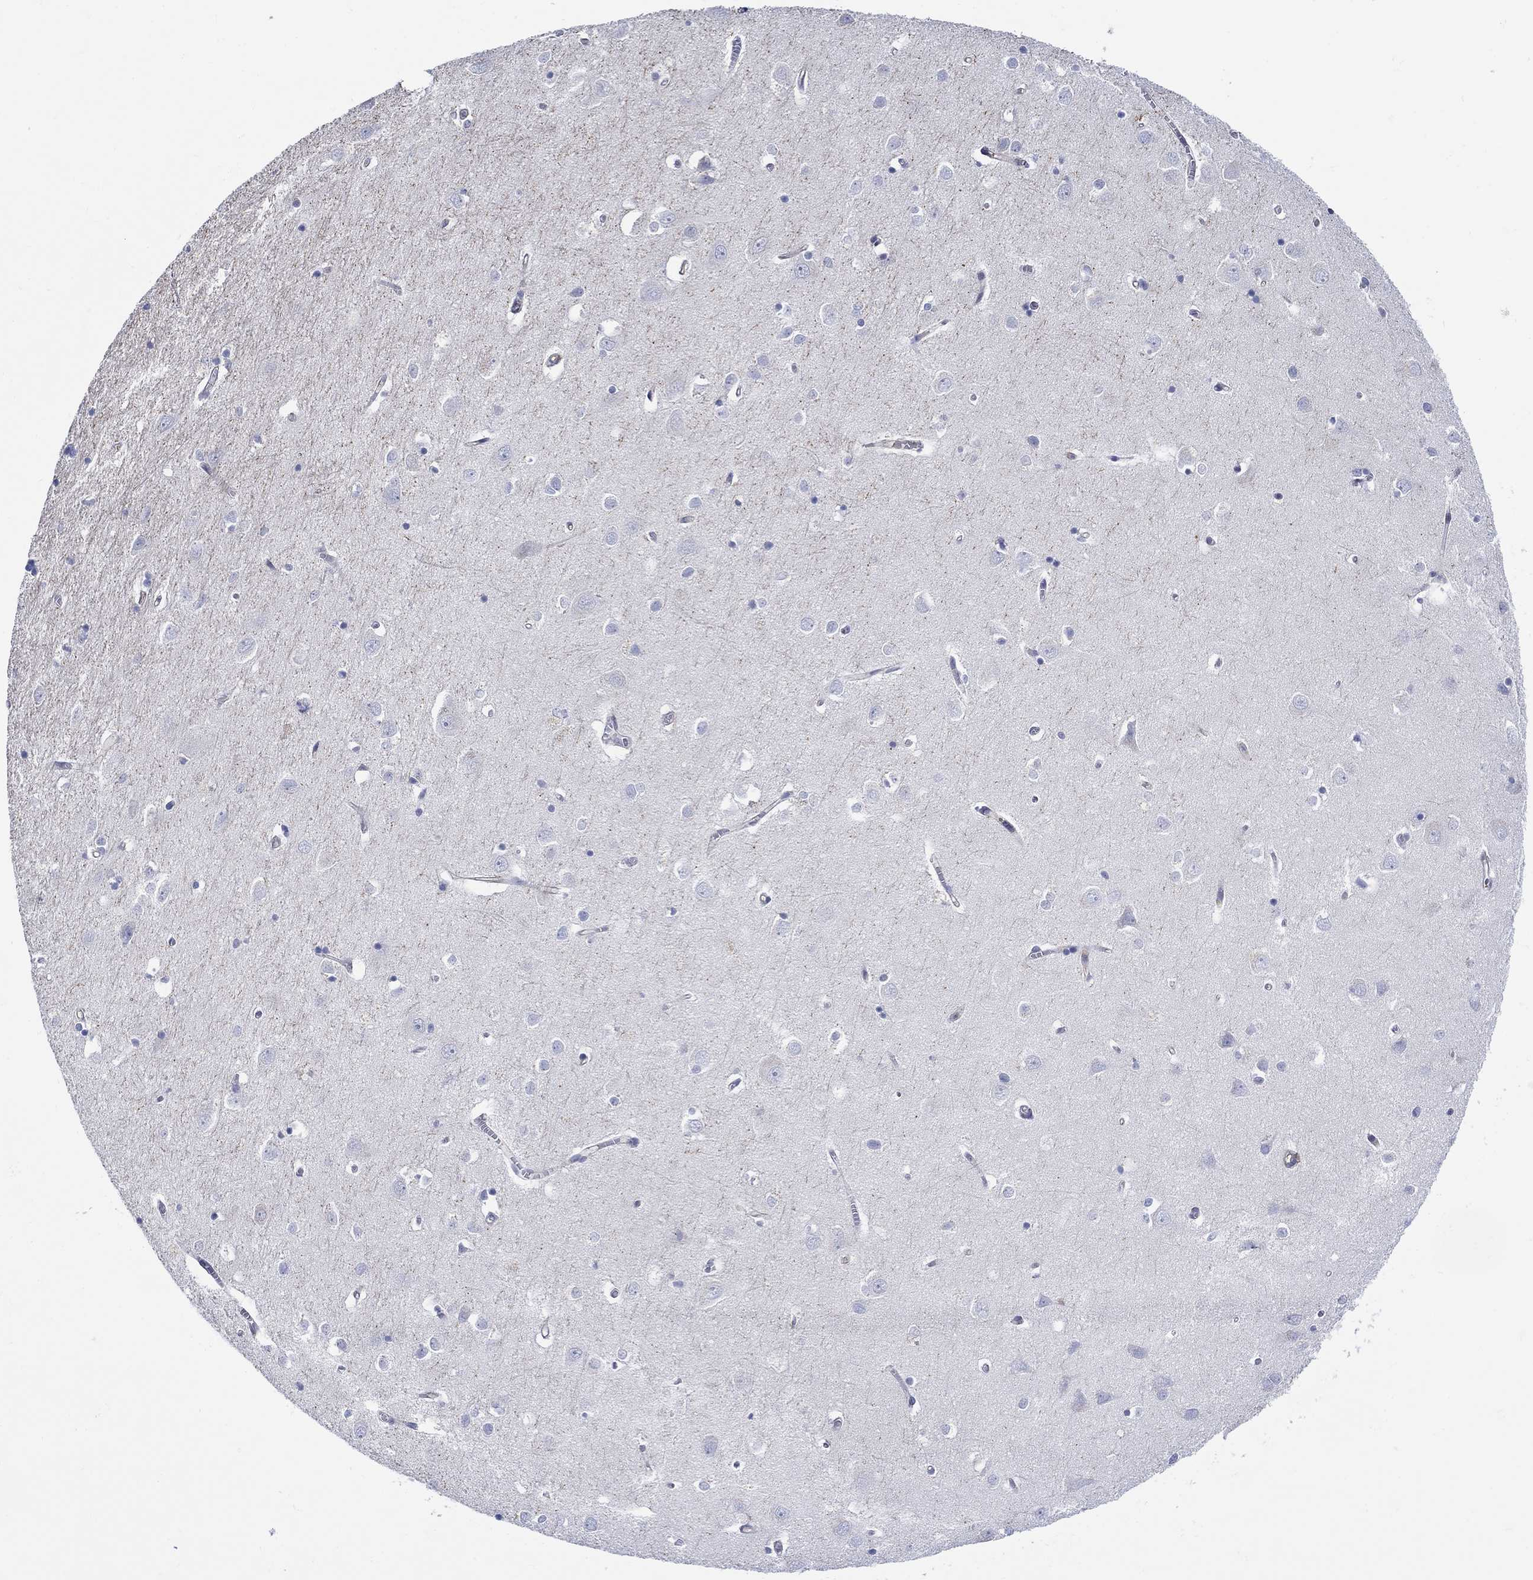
{"staining": {"intensity": "negative", "quantity": "none", "location": "none"}, "tissue": "cerebral cortex", "cell_type": "Endothelial cells", "image_type": "normal", "snomed": [{"axis": "morphology", "description": "Normal tissue, NOS"}, {"axis": "topography", "description": "Cerebral cortex"}], "caption": "An IHC micrograph of unremarkable cerebral cortex is shown. There is no staining in endothelial cells of cerebral cortex.", "gene": "TEKT3", "patient": {"sex": "male", "age": 70}}